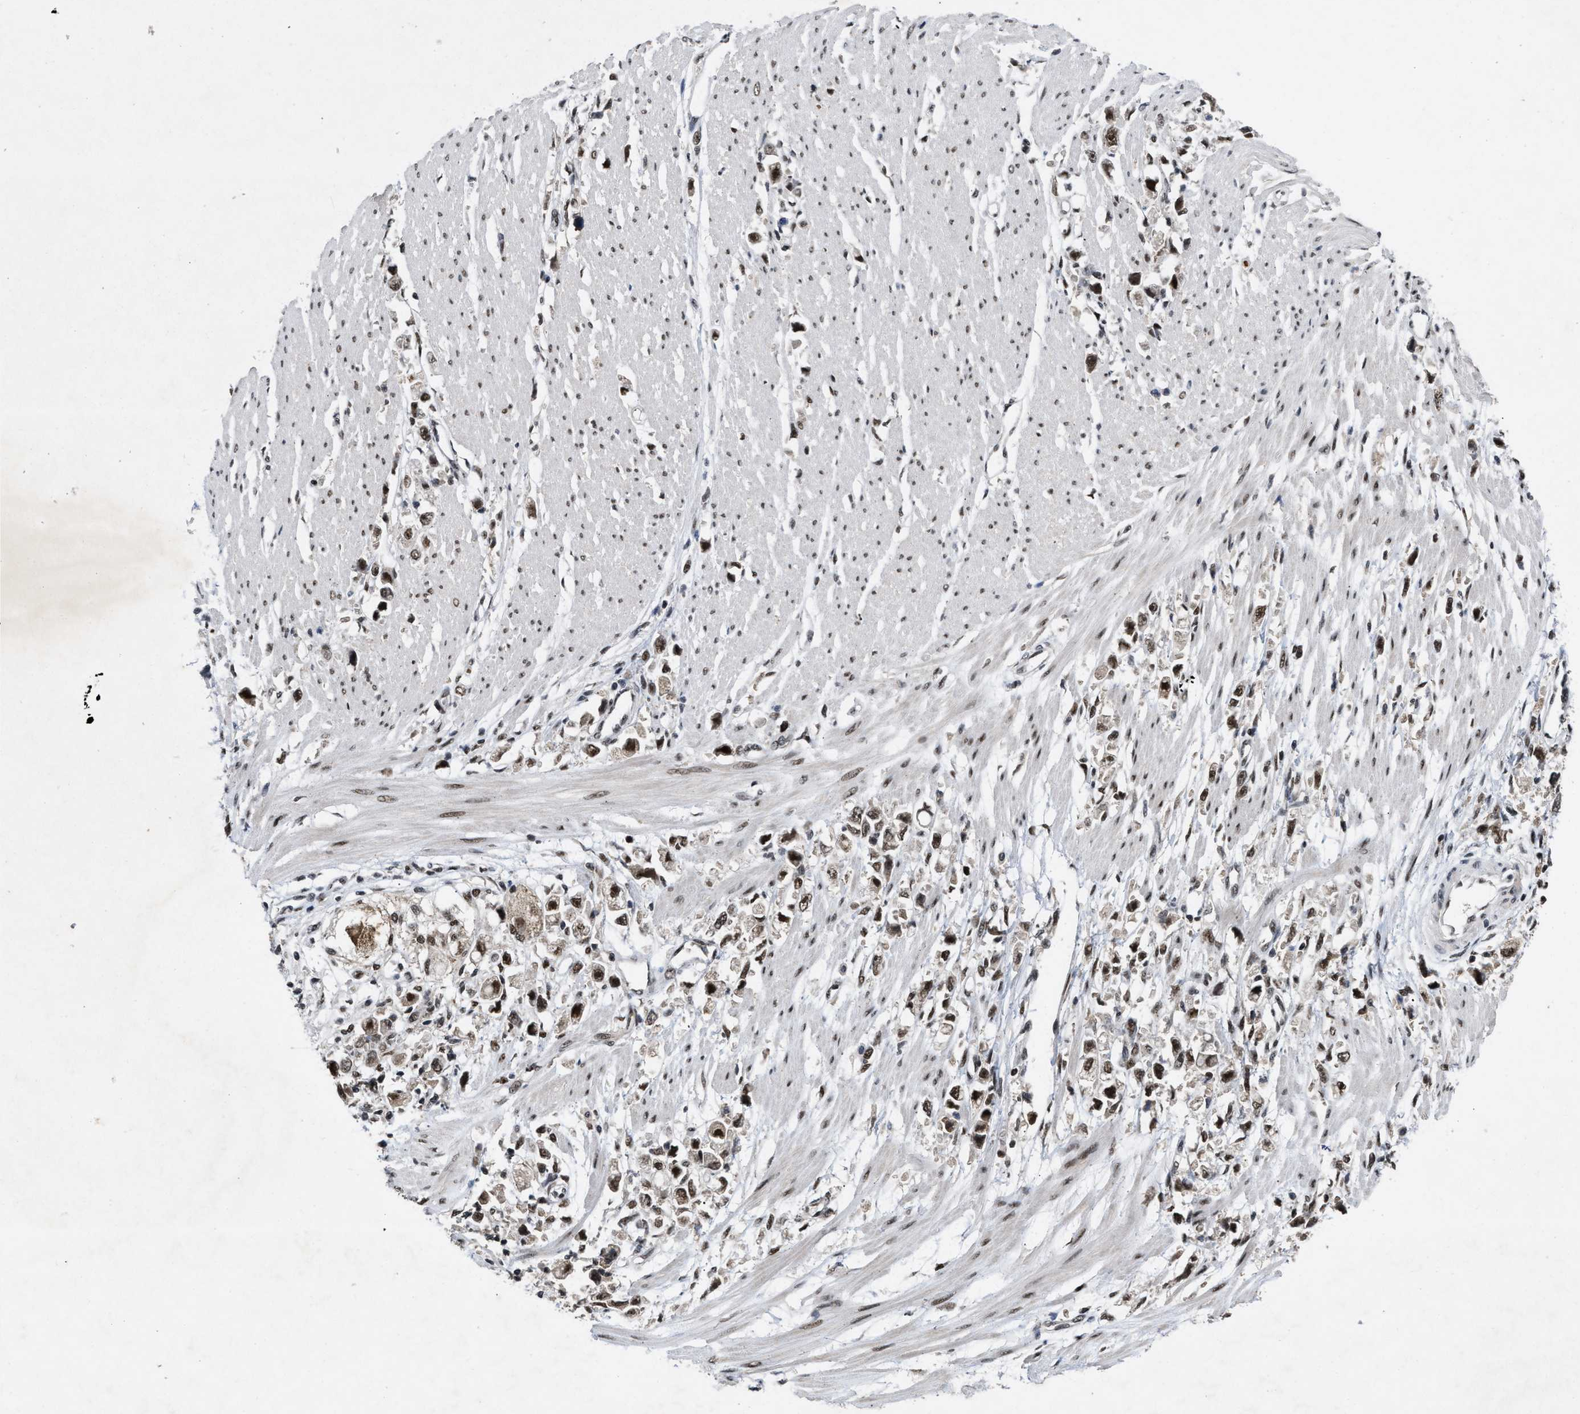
{"staining": {"intensity": "strong", "quantity": ">75%", "location": "nuclear"}, "tissue": "stomach cancer", "cell_type": "Tumor cells", "image_type": "cancer", "snomed": [{"axis": "morphology", "description": "Adenocarcinoma, NOS"}, {"axis": "topography", "description": "Stomach"}], "caption": "Protein positivity by immunohistochemistry exhibits strong nuclear positivity in approximately >75% of tumor cells in stomach cancer.", "gene": "ZNF346", "patient": {"sex": "female", "age": 59}}